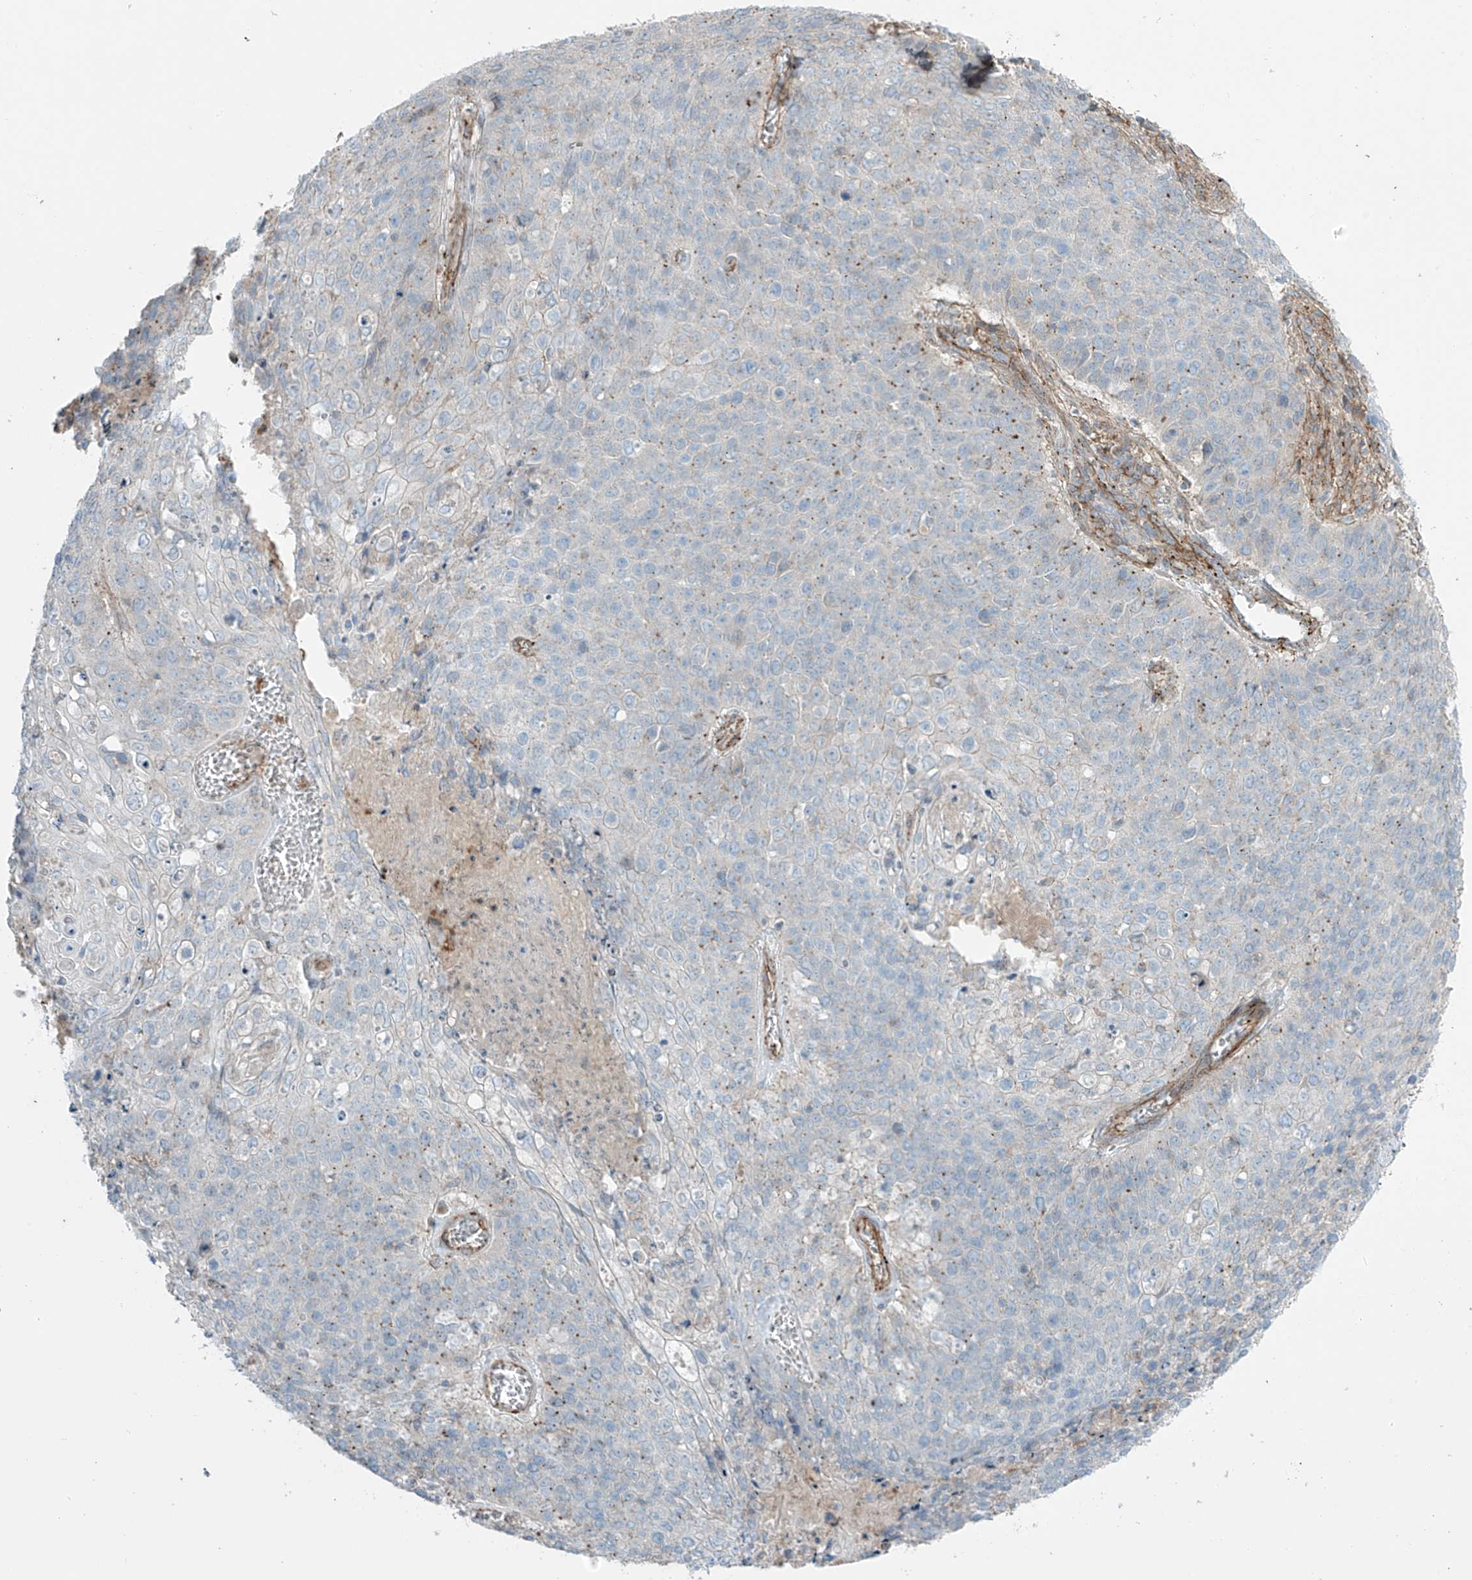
{"staining": {"intensity": "weak", "quantity": "<25%", "location": "cytoplasmic/membranous"}, "tissue": "cervical cancer", "cell_type": "Tumor cells", "image_type": "cancer", "snomed": [{"axis": "morphology", "description": "Squamous cell carcinoma, NOS"}, {"axis": "topography", "description": "Cervix"}], "caption": "The micrograph displays no staining of tumor cells in cervical cancer.", "gene": "SLC9A2", "patient": {"sex": "female", "age": 39}}